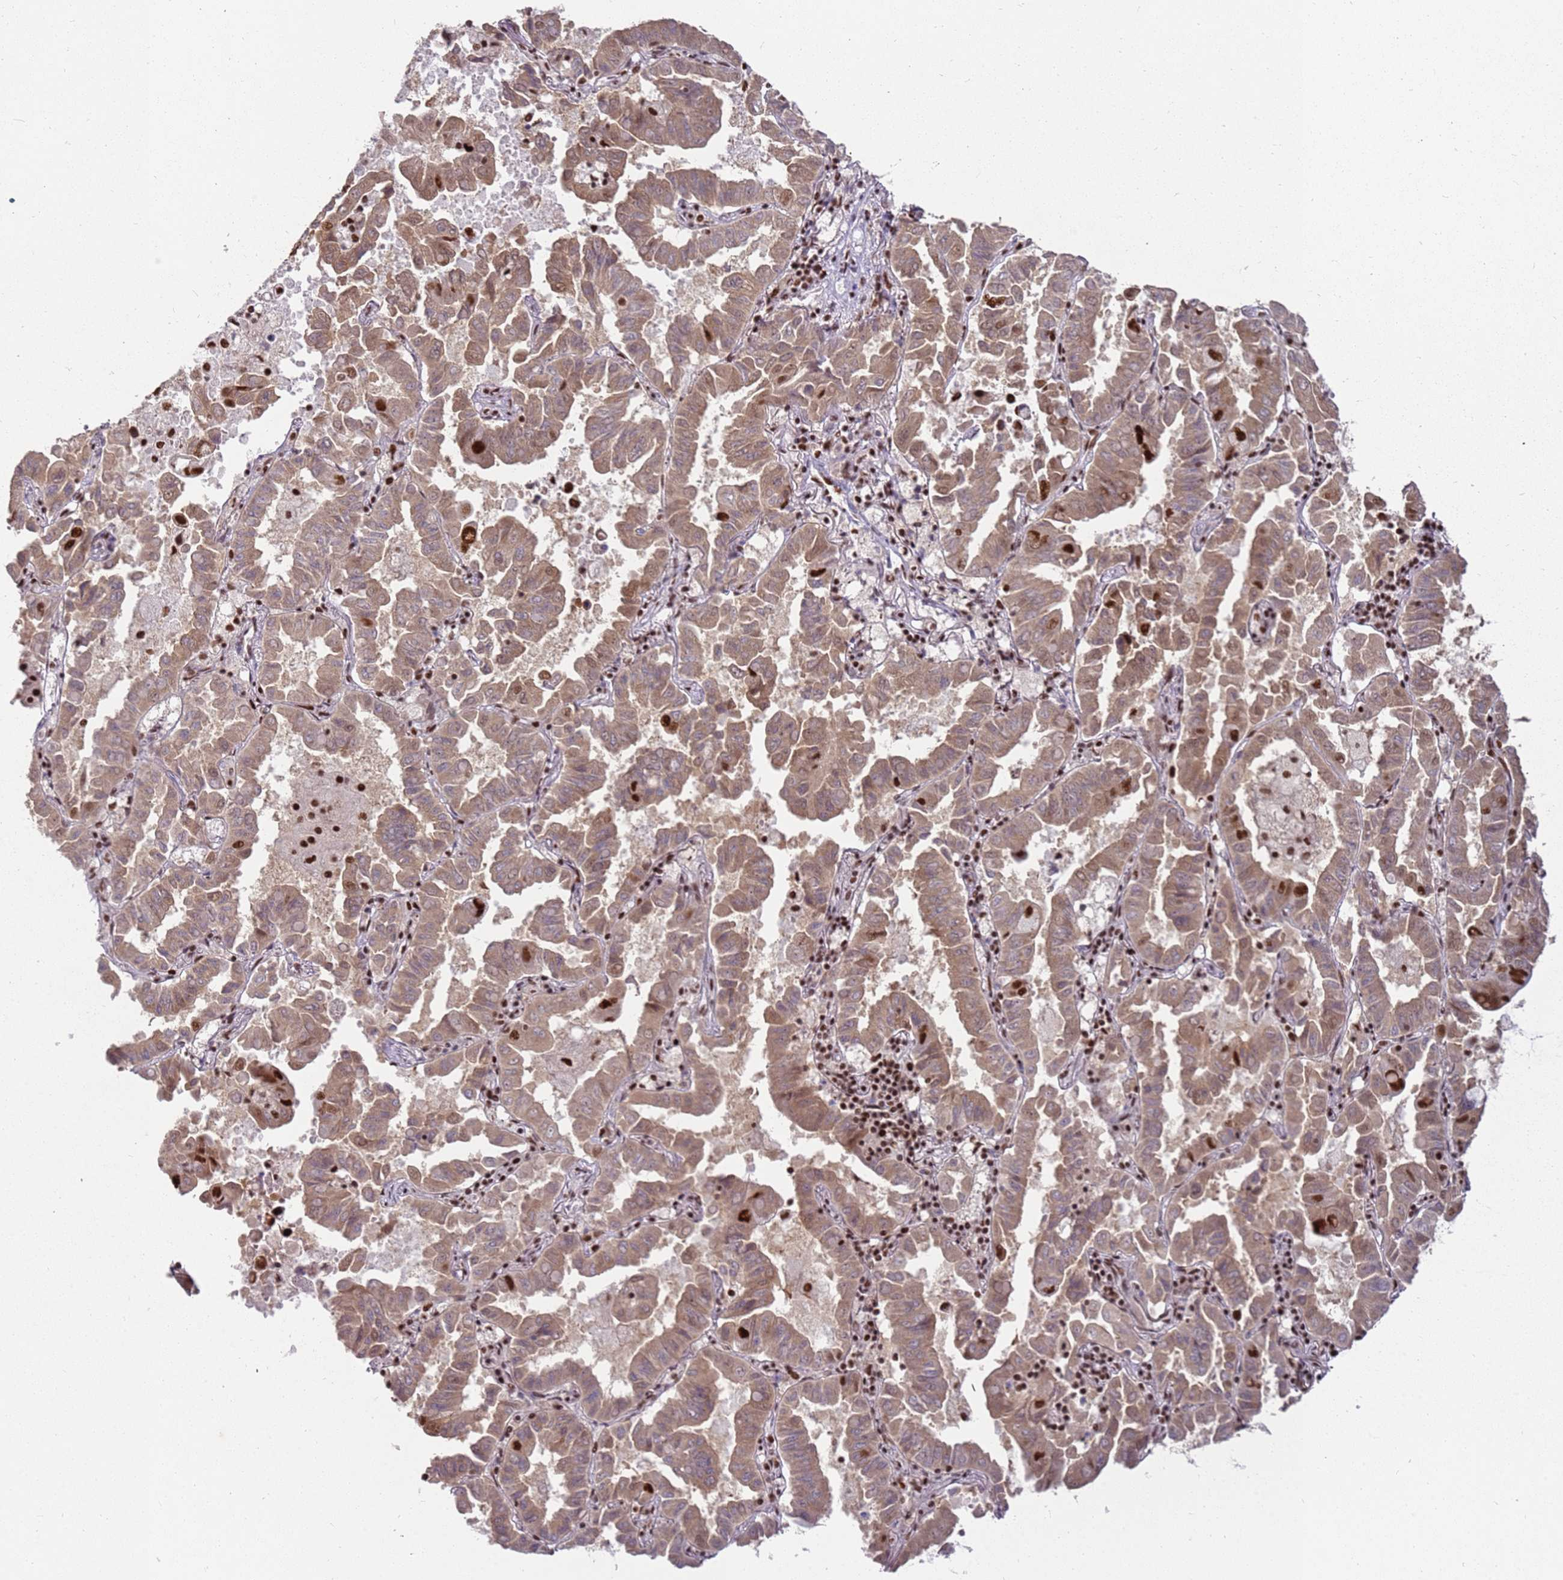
{"staining": {"intensity": "strong", "quantity": "25%-75%", "location": "cytoplasmic/membranous,nuclear"}, "tissue": "lung cancer", "cell_type": "Tumor cells", "image_type": "cancer", "snomed": [{"axis": "morphology", "description": "Adenocarcinoma, NOS"}, {"axis": "topography", "description": "Lung"}], "caption": "This is a histology image of immunohistochemistry staining of lung cancer (adenocarcinoma), which shows strong positivity in the cytoplasmic/membranous and nuclear of tumor cells.", "gene": "TENT4A", "patient": {"sex": "male", "age": 64}}